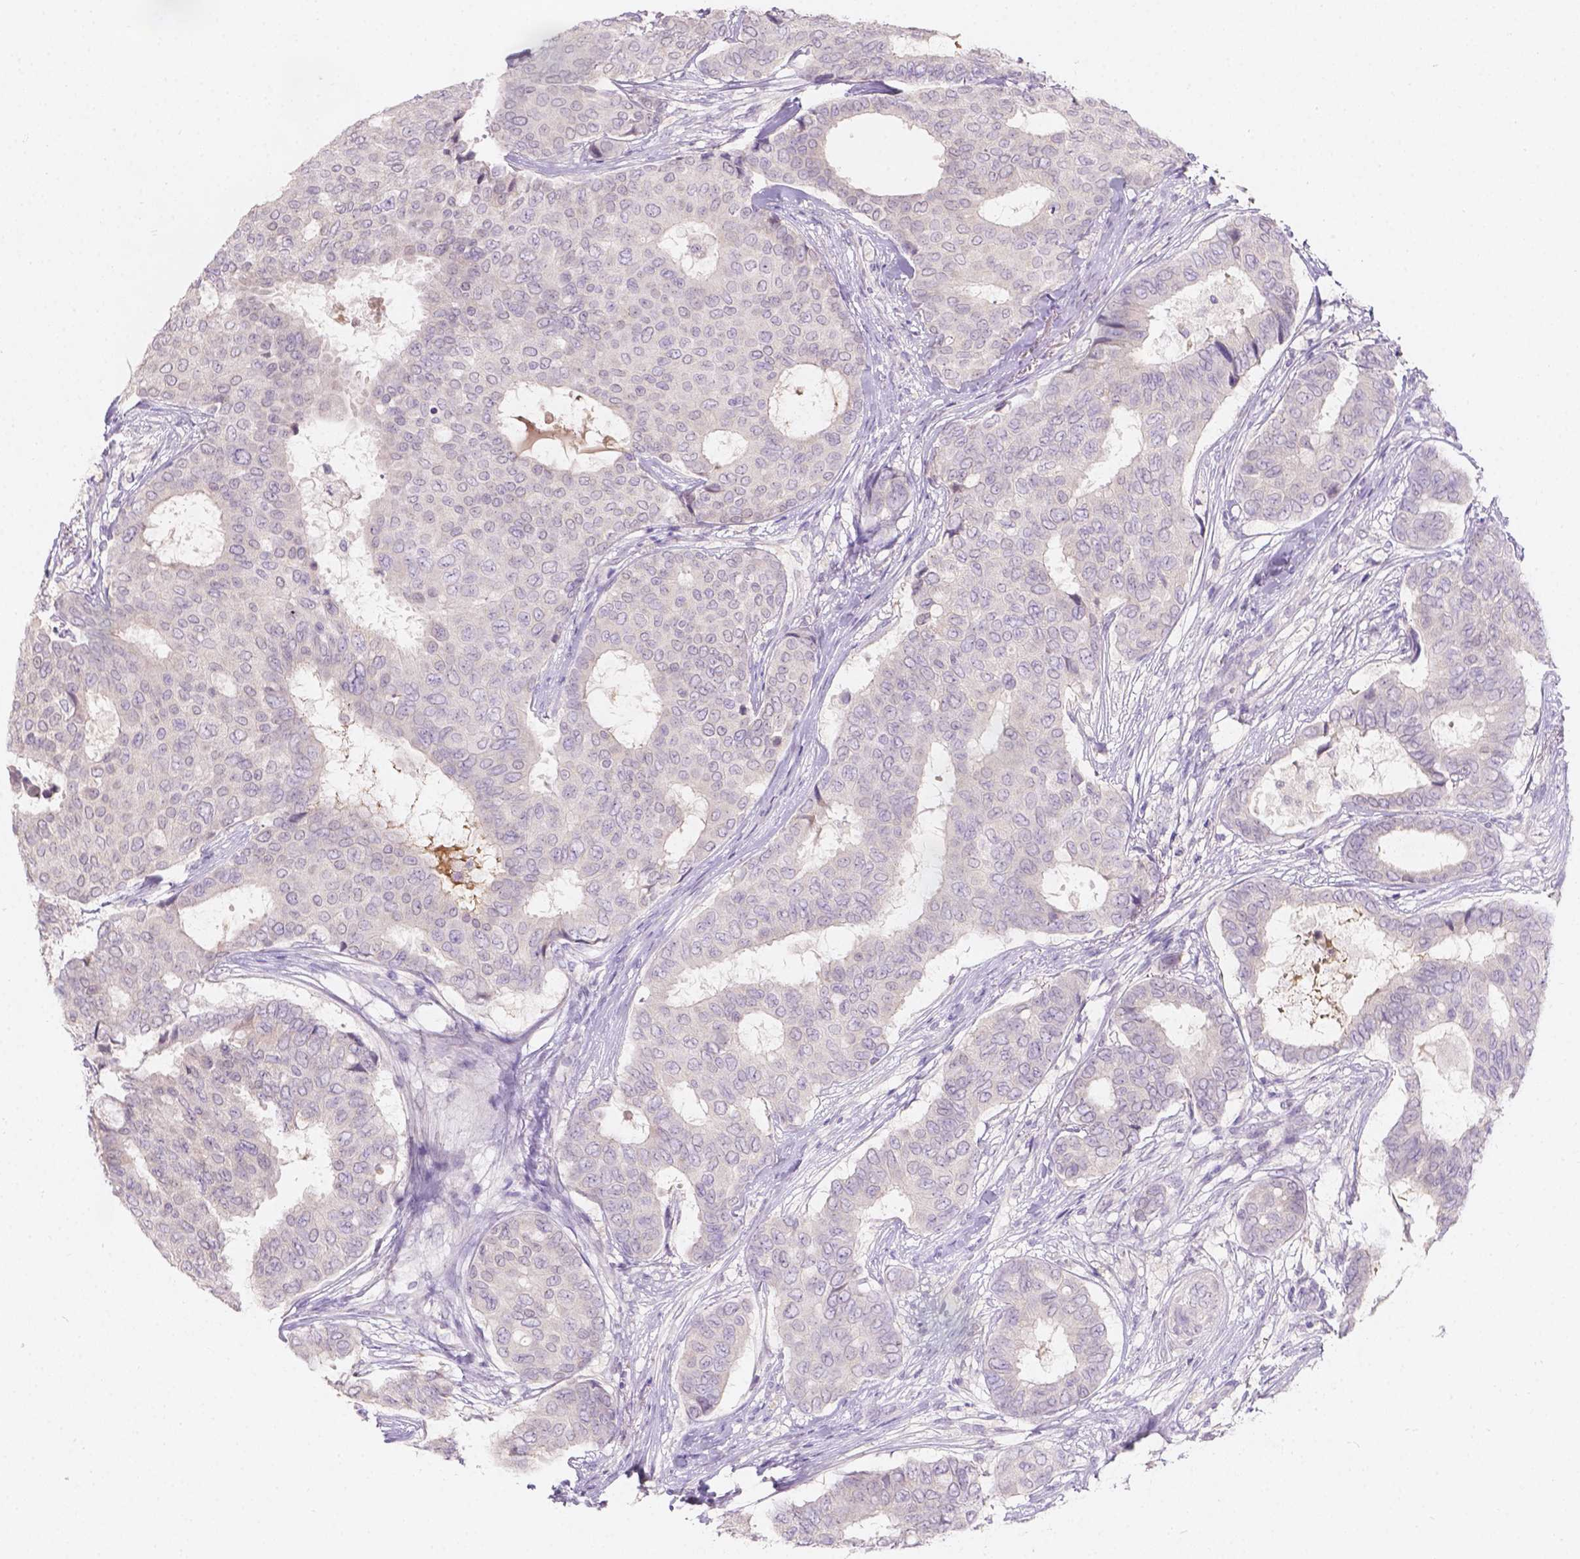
{"staining": {"intensity": "negative", "quantity": "none", "location": "none"}, "tissue": "breast cancer", "cell_type": "Tumor cells", "image_type": "cancer", "snomed": [{"axis": "morphology", "description": "Duct carcinoma"}, {"axis": "topography", "description": "Breast"}], "caption": "Image shows no protein positivity in tumor cells of intraductal carcinoma (breast) tissue.", "gene": "DCAF4L1", "patient": {"sex": "female", "age": 75}}